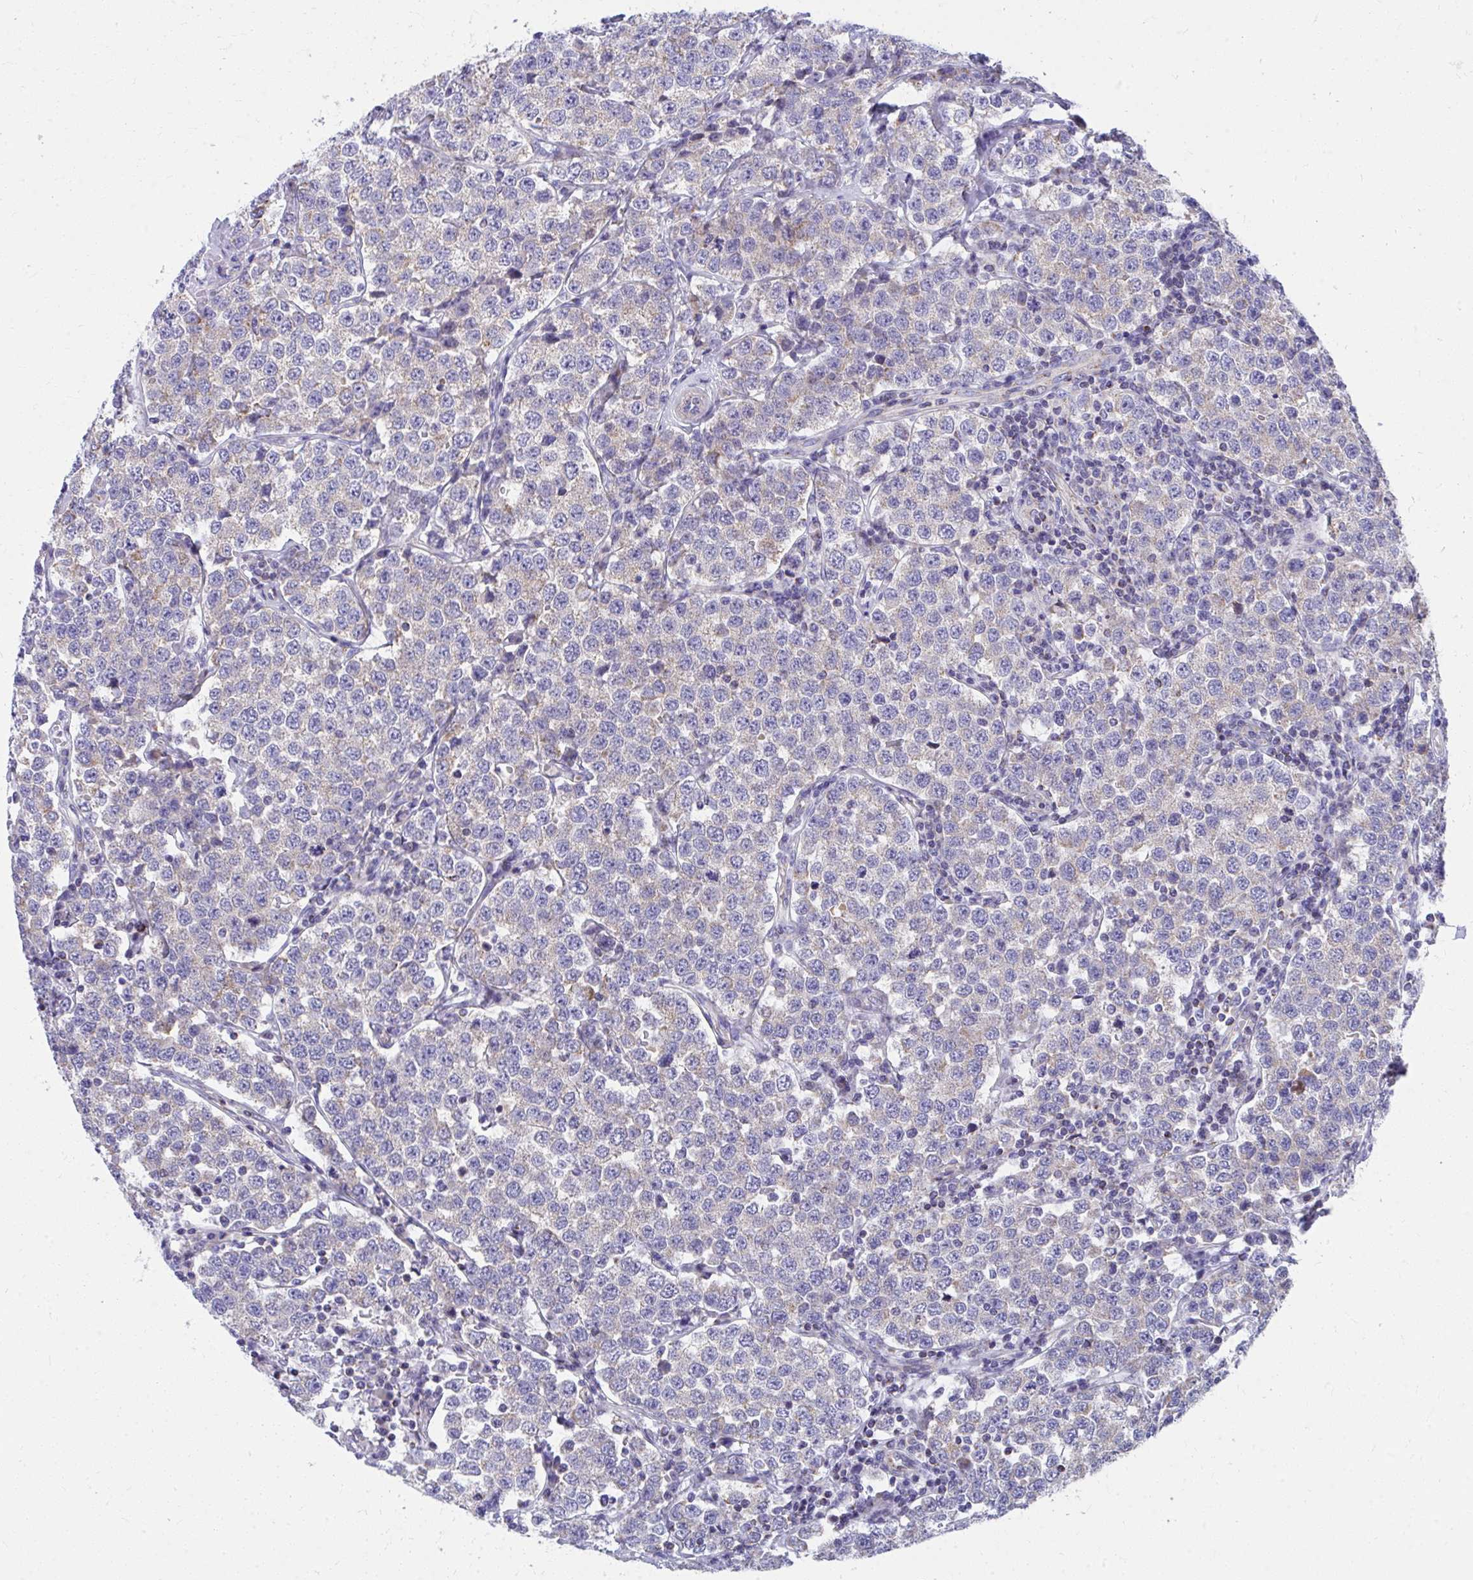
{"staining": {"intensity": "moderate", "quantity": "25%-75%", "location": "cytoplasmic/membranous"}, "tissue": "testis cancer", "cell_type": "Tumor cells", "image_type": "cancer", "snomed": [{"axis": "morphology", "description": "Seminoma, NOS"}, {"axis": "topography", "description": "Testis"}], "caption": "An image showing moderate cytoplasmic/membranous expression in about 25%-75% of tumor cells in testis cancer (seminoma), as visualized by brown immunohistochemical staining.", "gene": "IL37", "patient": {"sex": "male", "age": 34}}